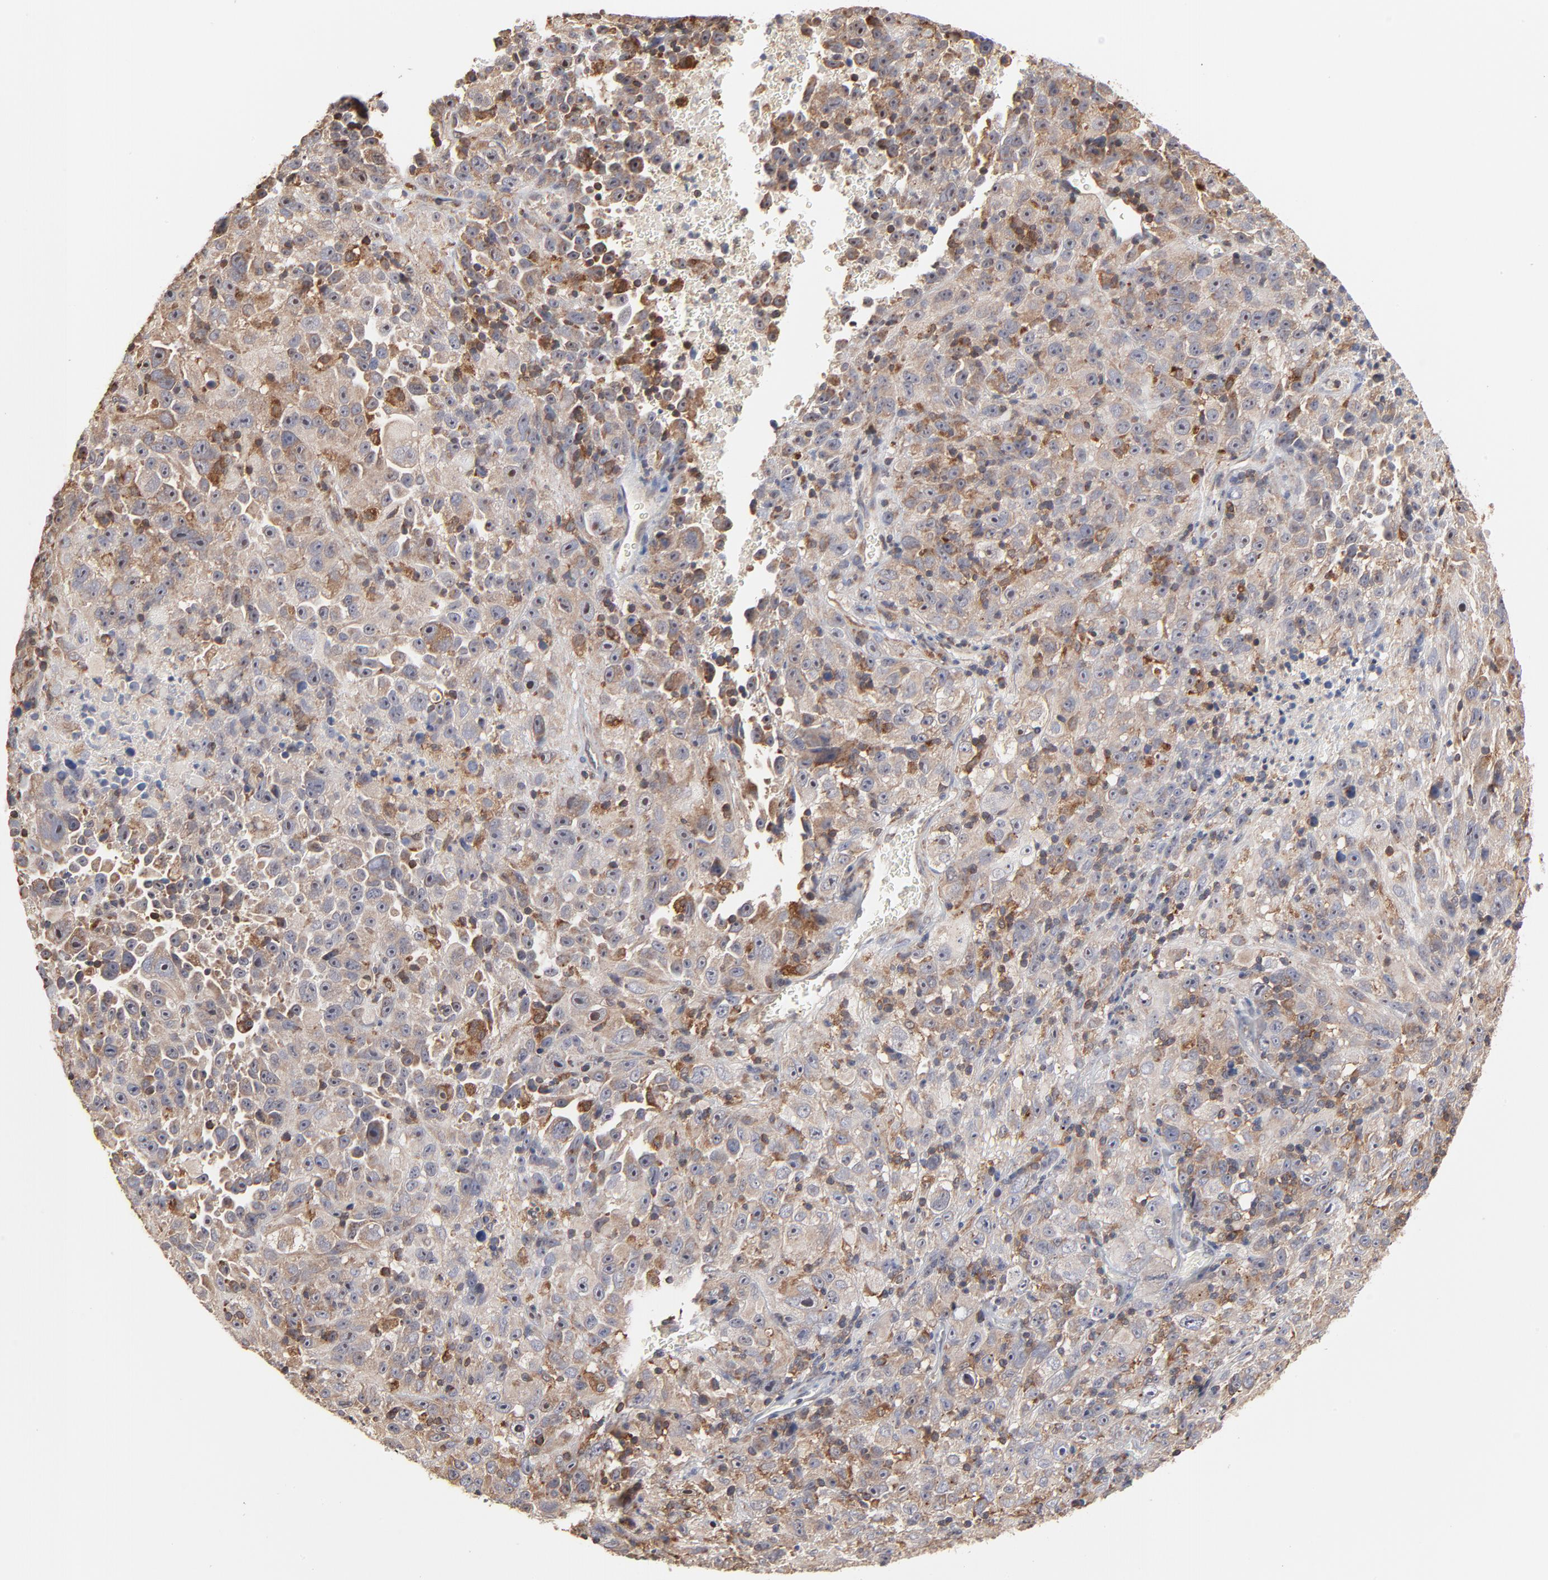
{"staining": {"intensity": "weak", "quantity": "25%-75%", "location": "cytoplasmic/membranous"}, "tissue": "melanoma", "cell_type": "Tumor cells", "image_type": "cancer", "snomed": [{"axis": "morphology", "description": "Malignant melanoma, Metastatic site"}, {"axis": "topography", "description": "Cerebral cortex"}], "caption": "The image demonstrates a brown stain indicating the presence of a protein in the cytoplasmic/membranous of tumor cells in melanoma. (DAB = brown stain, brightfield microscopy at high magnification).", "gene": "RNF213", "patient": {"sex": "female", "age": 52}}